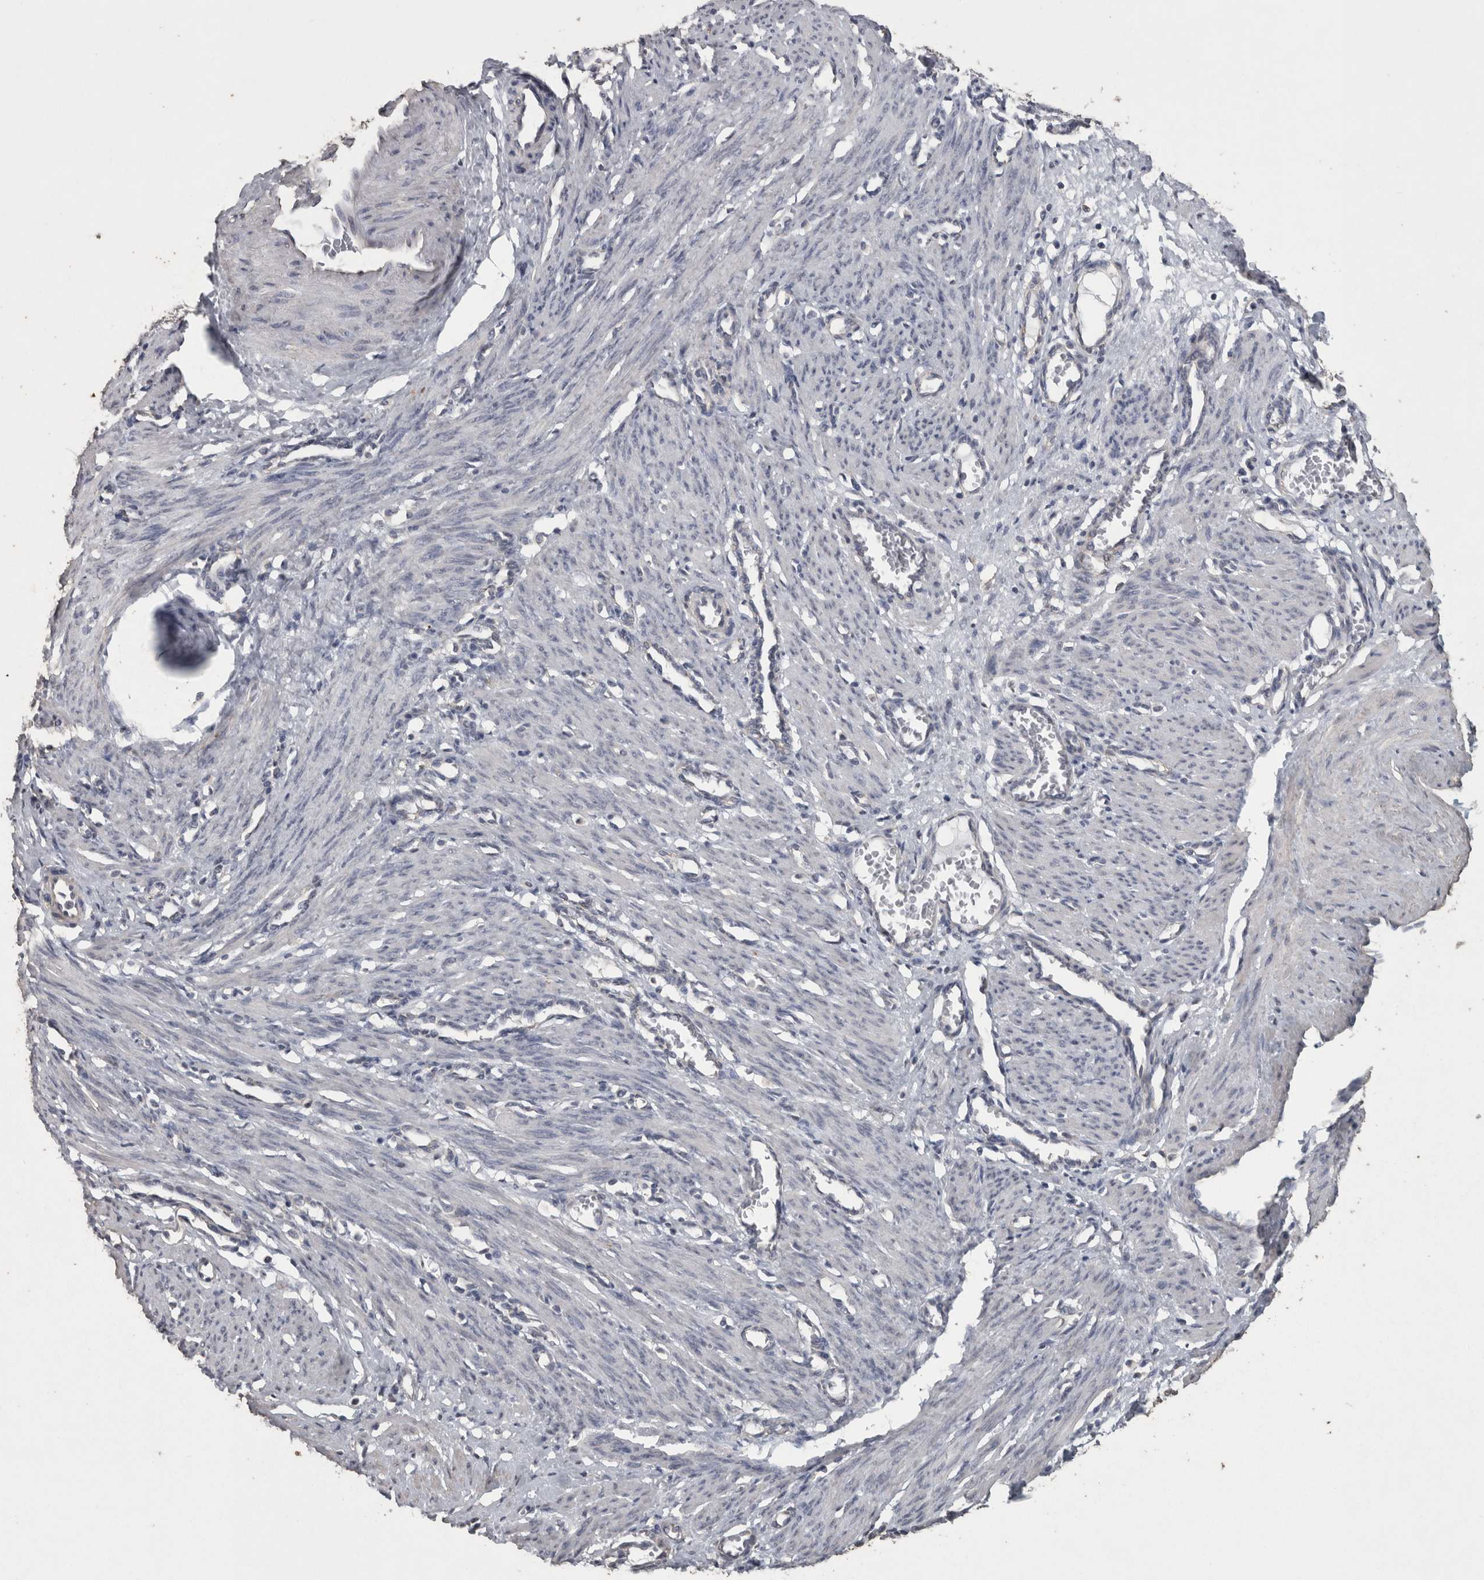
{"staining": {"intensity": "negative", "quantity": "none", "location": "none"}, "tissue": "smooth muscle", "cell_type": "Smooth muscle cells", "image_type": "normal", "snomed": [{"axis": "morphology", "description": "Normal tissue, NOS"}, {"axis": "topography", "description": "Endometrium"}], "caption": "The immunohistochemistry histopathology image has no significant positivity in smooth muscle cells of smooth muscle. (Immunohistochemistry (ihc), brightfield microscopy, high magnification).", "gene": "ACADM", "patient": {"sex": "female", "age": 33}}